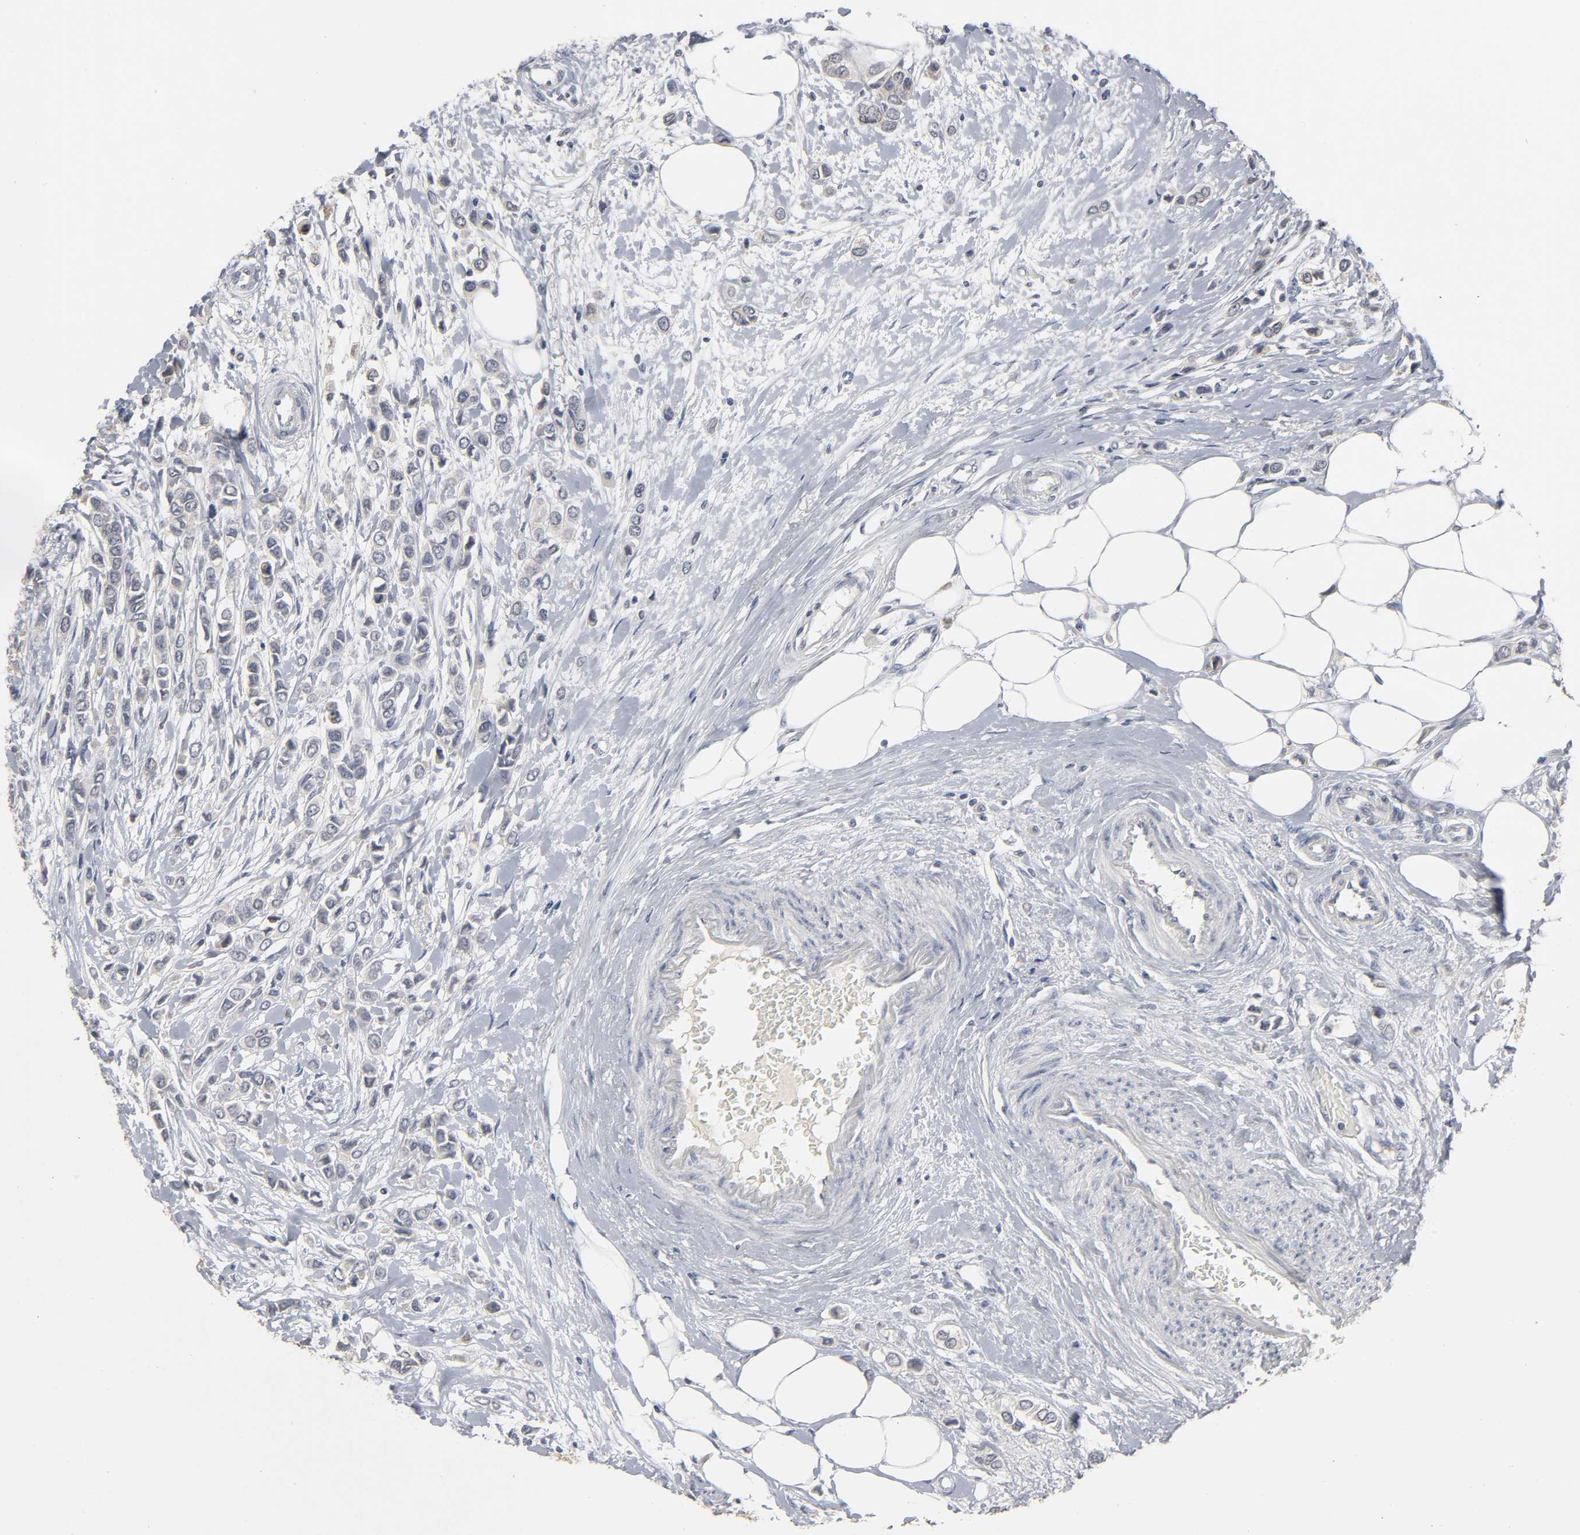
{"staining": {"intensity": "negative", "quantity": "none", "location": "none"}, "tissue": "breast cancer", "cell_type": "Tumor cells", "image_type": "cancer", "snomed": [{"axis": "morphology", "description": "Lobular carcinoma"}, {"axis": "topography", "description": "Breast"}], "caption": "IHC photomicrograph of neoplastic tissue: human lobular carcinoma (breast) stained with DAB (3,3'-diaminobenzidine) demonstrates no significant protein positivity in tumor cells.", "gene": "TCAP", "patient": {"sex": "female", "age": 51}}